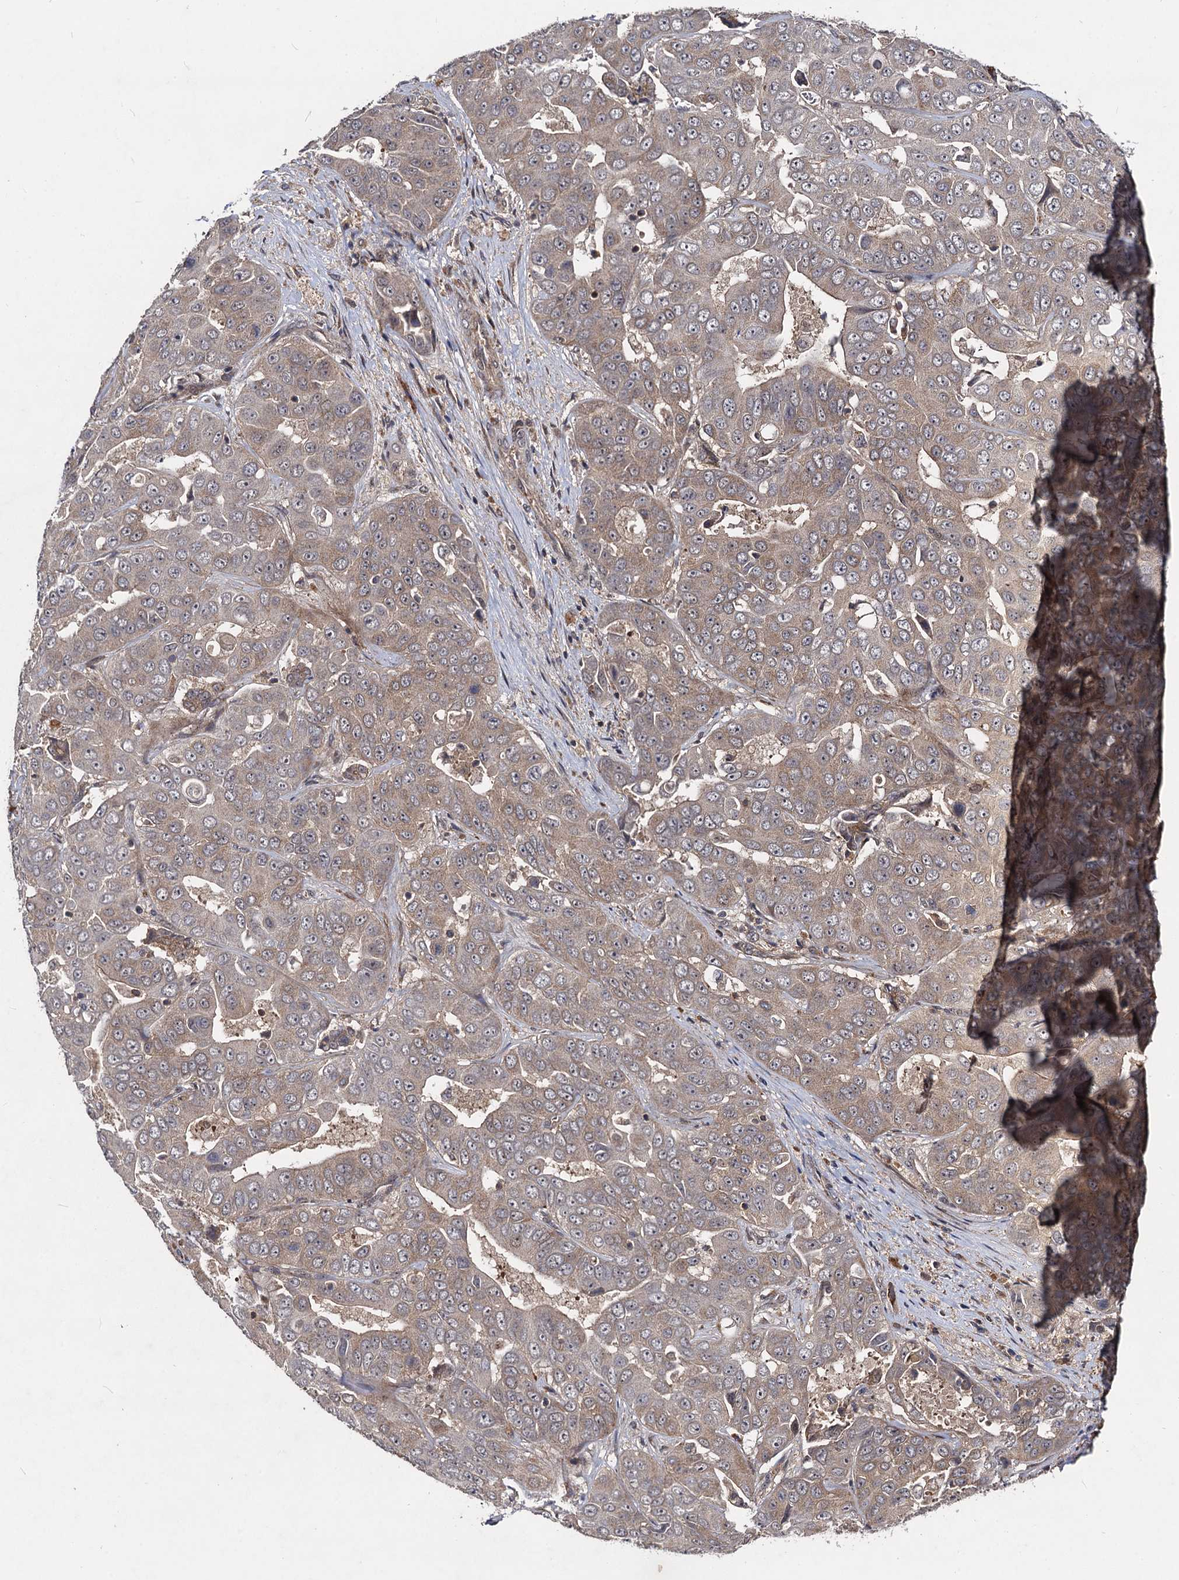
{"staining": {"intensity": "weak", "quantity": ">75%", "location": "cytoplasmic/membranous"}, "tissue": "liver cancer", "cell_type": "Tumor cells", "image_type": "cancer", "snomed": [{"axis": "morphology", "description": "Cholangiocarcinoma"}, {"axis": "topography", "description": "Liver"}], "caption": "IHC of human liver cholangiocarcinoma exhibits low levels of weak cytoplasmic/membranous staining in approximately >75% of tumor cells.", "gene": "KXD1", "patient": {"sex": "female", "age": 52}}